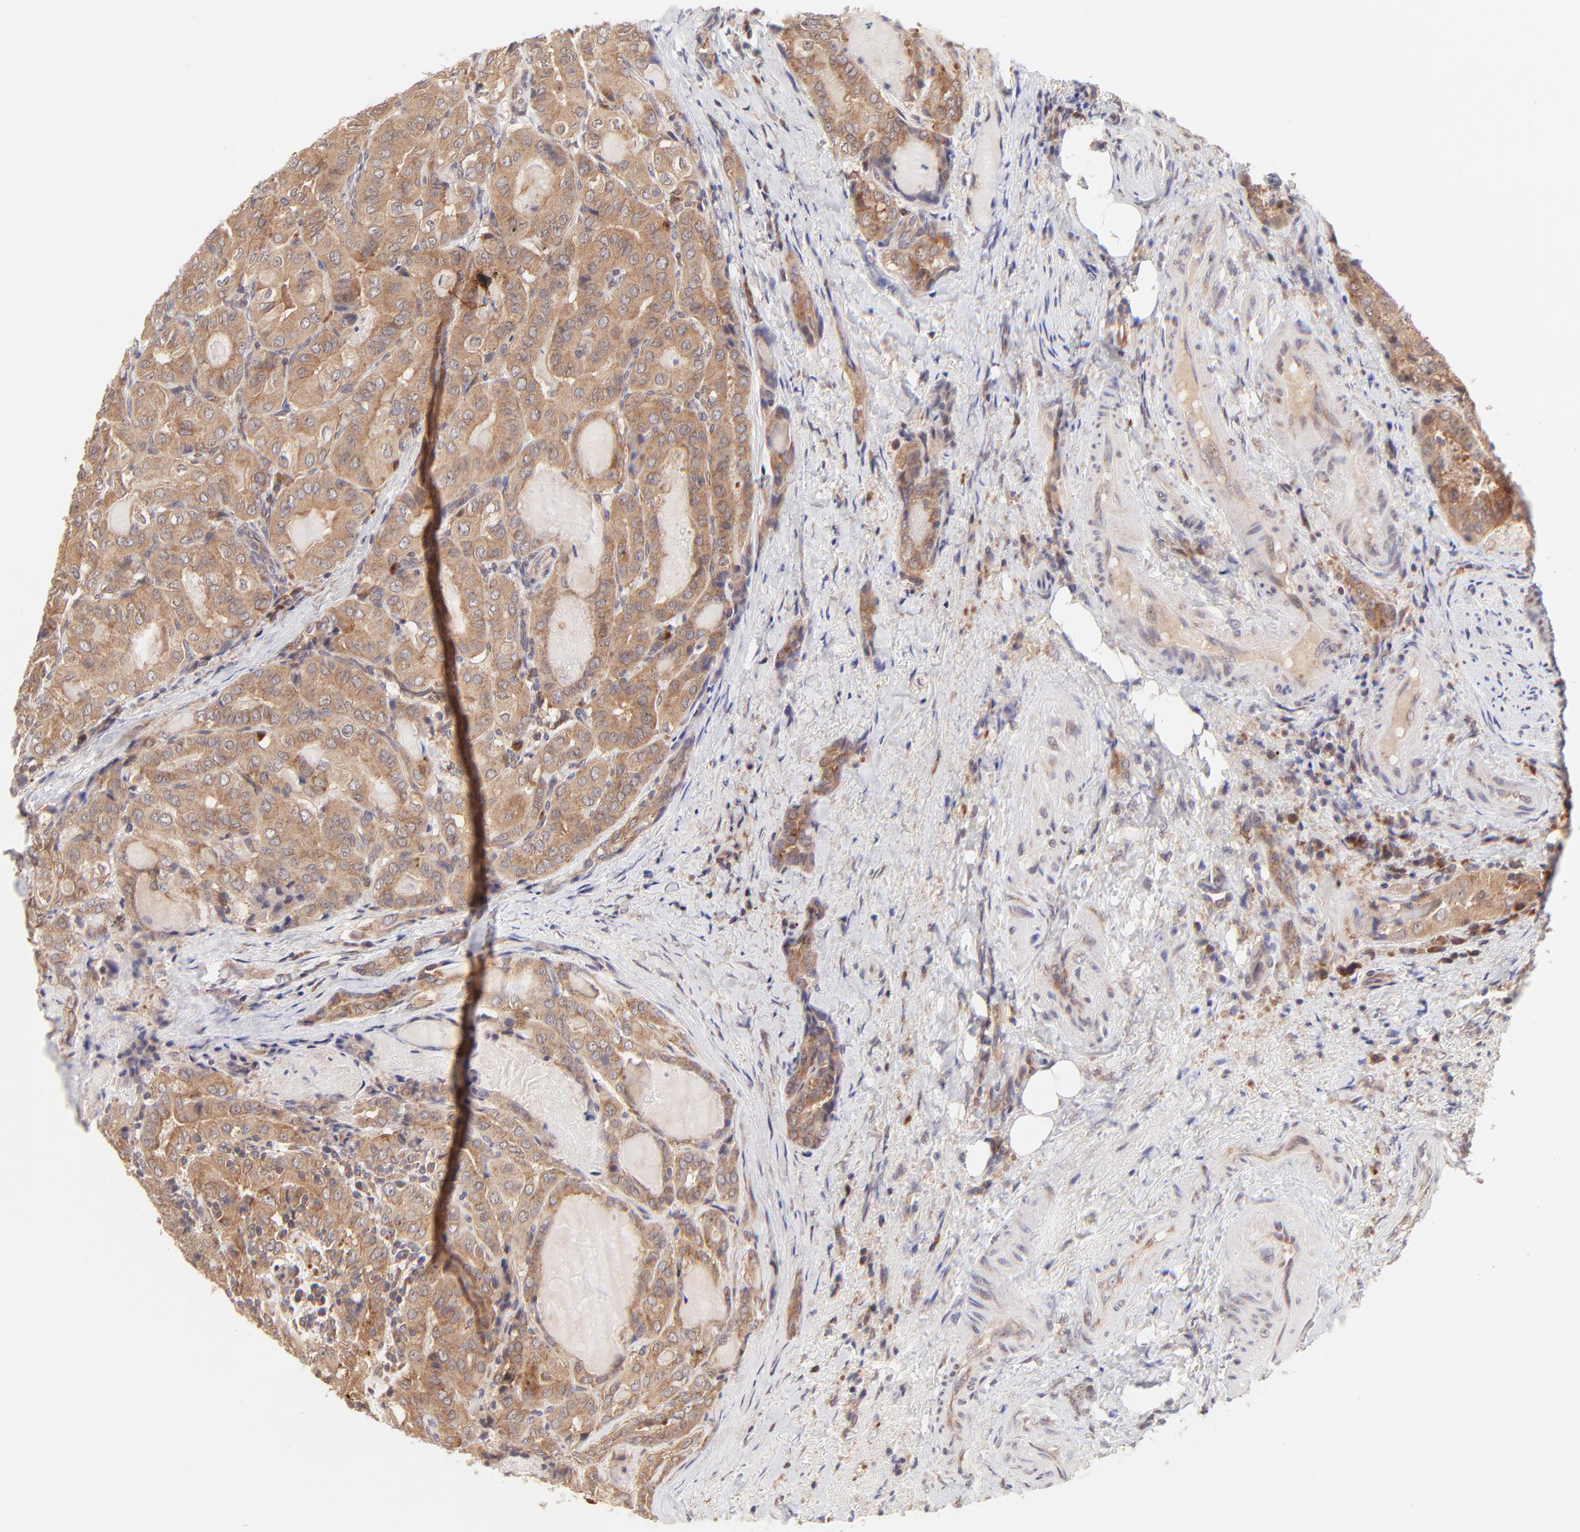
{"staining": {"intensity": "moderate", "quantity": ">75%", "location": "cytoplasmic/membranous"}, "tissue": "thyroid cancer", "cell_type": "Tumor cells", "image_type": "cancer", "snomed": [{"axis": "morphology", "description": "Papillary adenocarcinoma, NOS"}, {"axis": "topography", "description": "Thyroid gland"}], "caption": "A photomicrograph of papillary adenocarcinoma (thyroid) stained for a protein shows moderate cytoplasmic/membranous brown staining in tumor cells. The staining is performed using DAB (3,3'-diaminobenzidine) brown chromogen to label protein expression. The nuclei are counter-stained blue using hematoxylin.", "gene": "TNRC6B", "patient": {"sex": "female", "age": 71}}